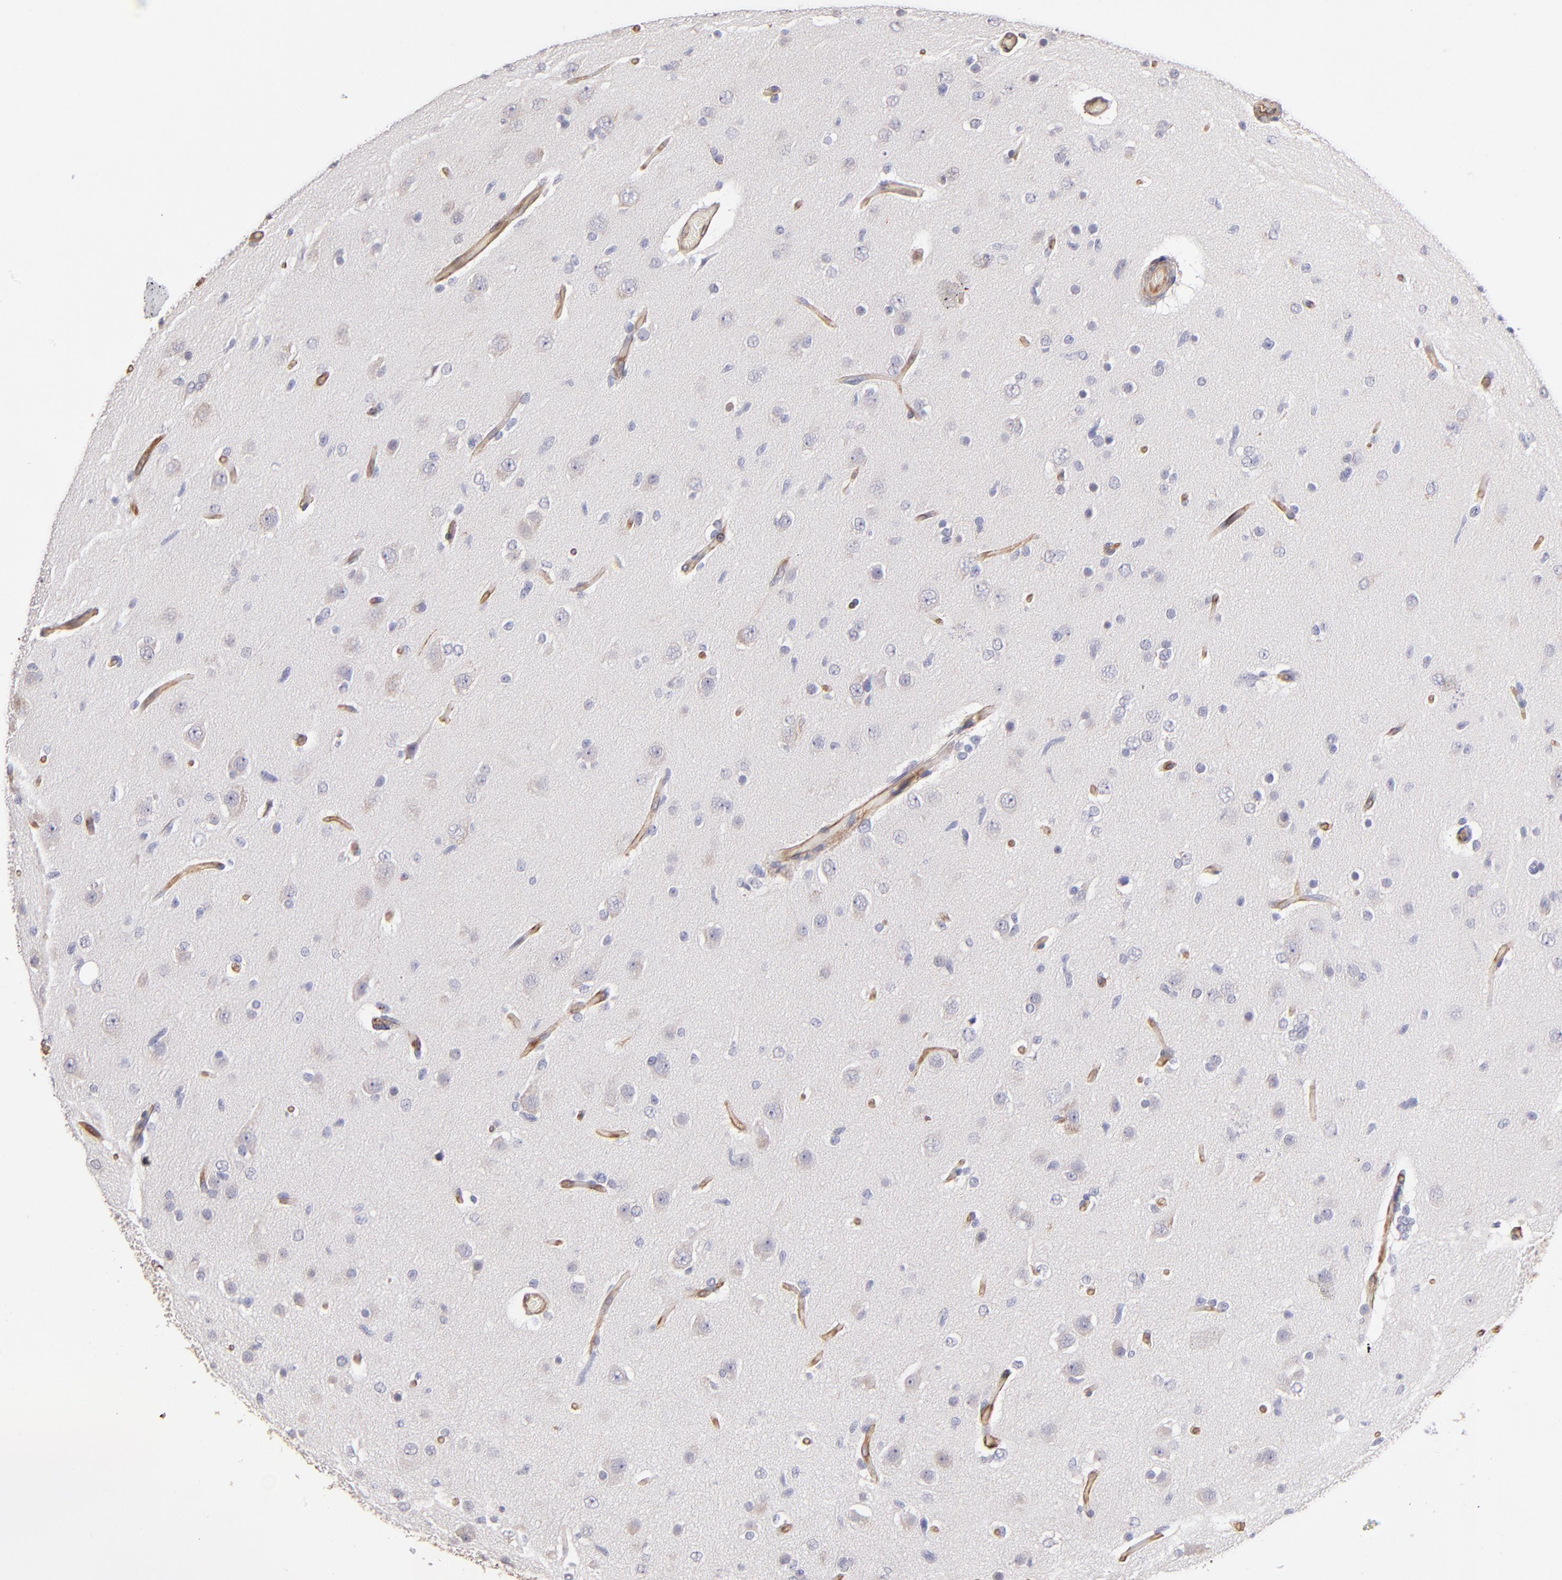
{"staining": {"intensity": "weak", "quantity": "<25%", "location": "cytoplasmic/membranous"}, "tissue": "glioma", "cell_type": "Tumor cells", "image_type": "cancer", "snomed": [{"axis": "morphology", "description": "Glioma, malignant, High grade"}, {"axis": "topography", "description": "Brain"}], "caption": "The histopathology image displays no significant staining in tumor cells of malignant high-grade glioma.", "gene": "ABCC1", "patient": {"sex": "male", "age": 33}}